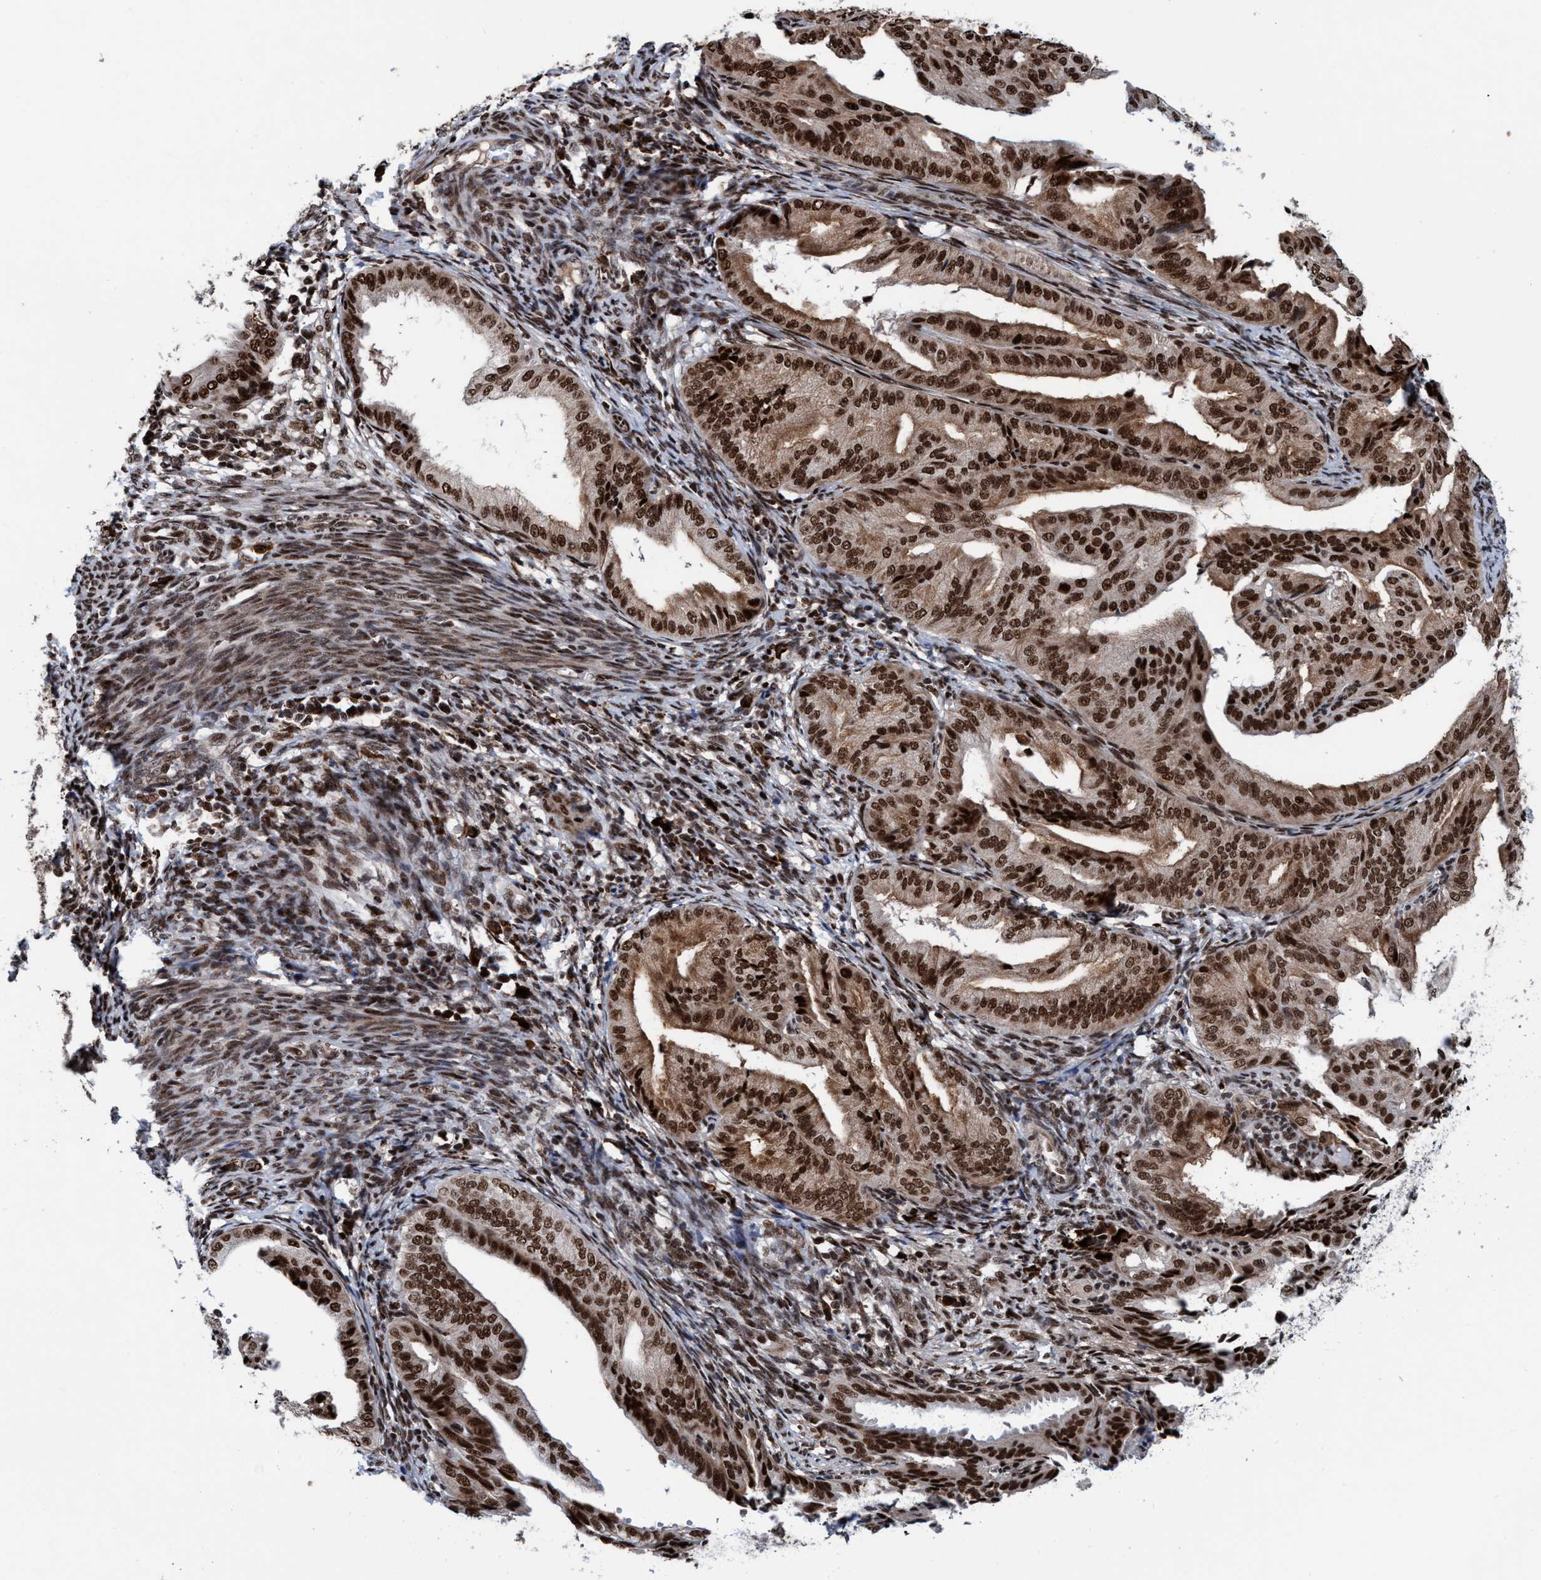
{"staining": {"intensity": "strong", "quantity": ">75%", "location": "cytoplasmic/membranous,nuclear"}, "tissue": "endometrial cancer", "cell_type": "Tumor cells", "image_type": "cancer", "snomed": [{"axis": "morphology", "description": "Adenocarcinoma, NOS"}, {"axis": "topography", "description": "Endometrium"}], "caption": "Immunohistochemistry staining of endometrial cancer, which displays high levels of strong cytoplasmic/membranous and nuclear positivity in approximately >75% of tumor cells indicating strong cytoplasmic/membranous and nuclear protein expression. The staining was performed using DAB (brown) for protein detection and nuclei were counterstained in hematoxylin (blue).", "gene": "TOPBP1", "patient": {"sex": "female", "age": 58}}